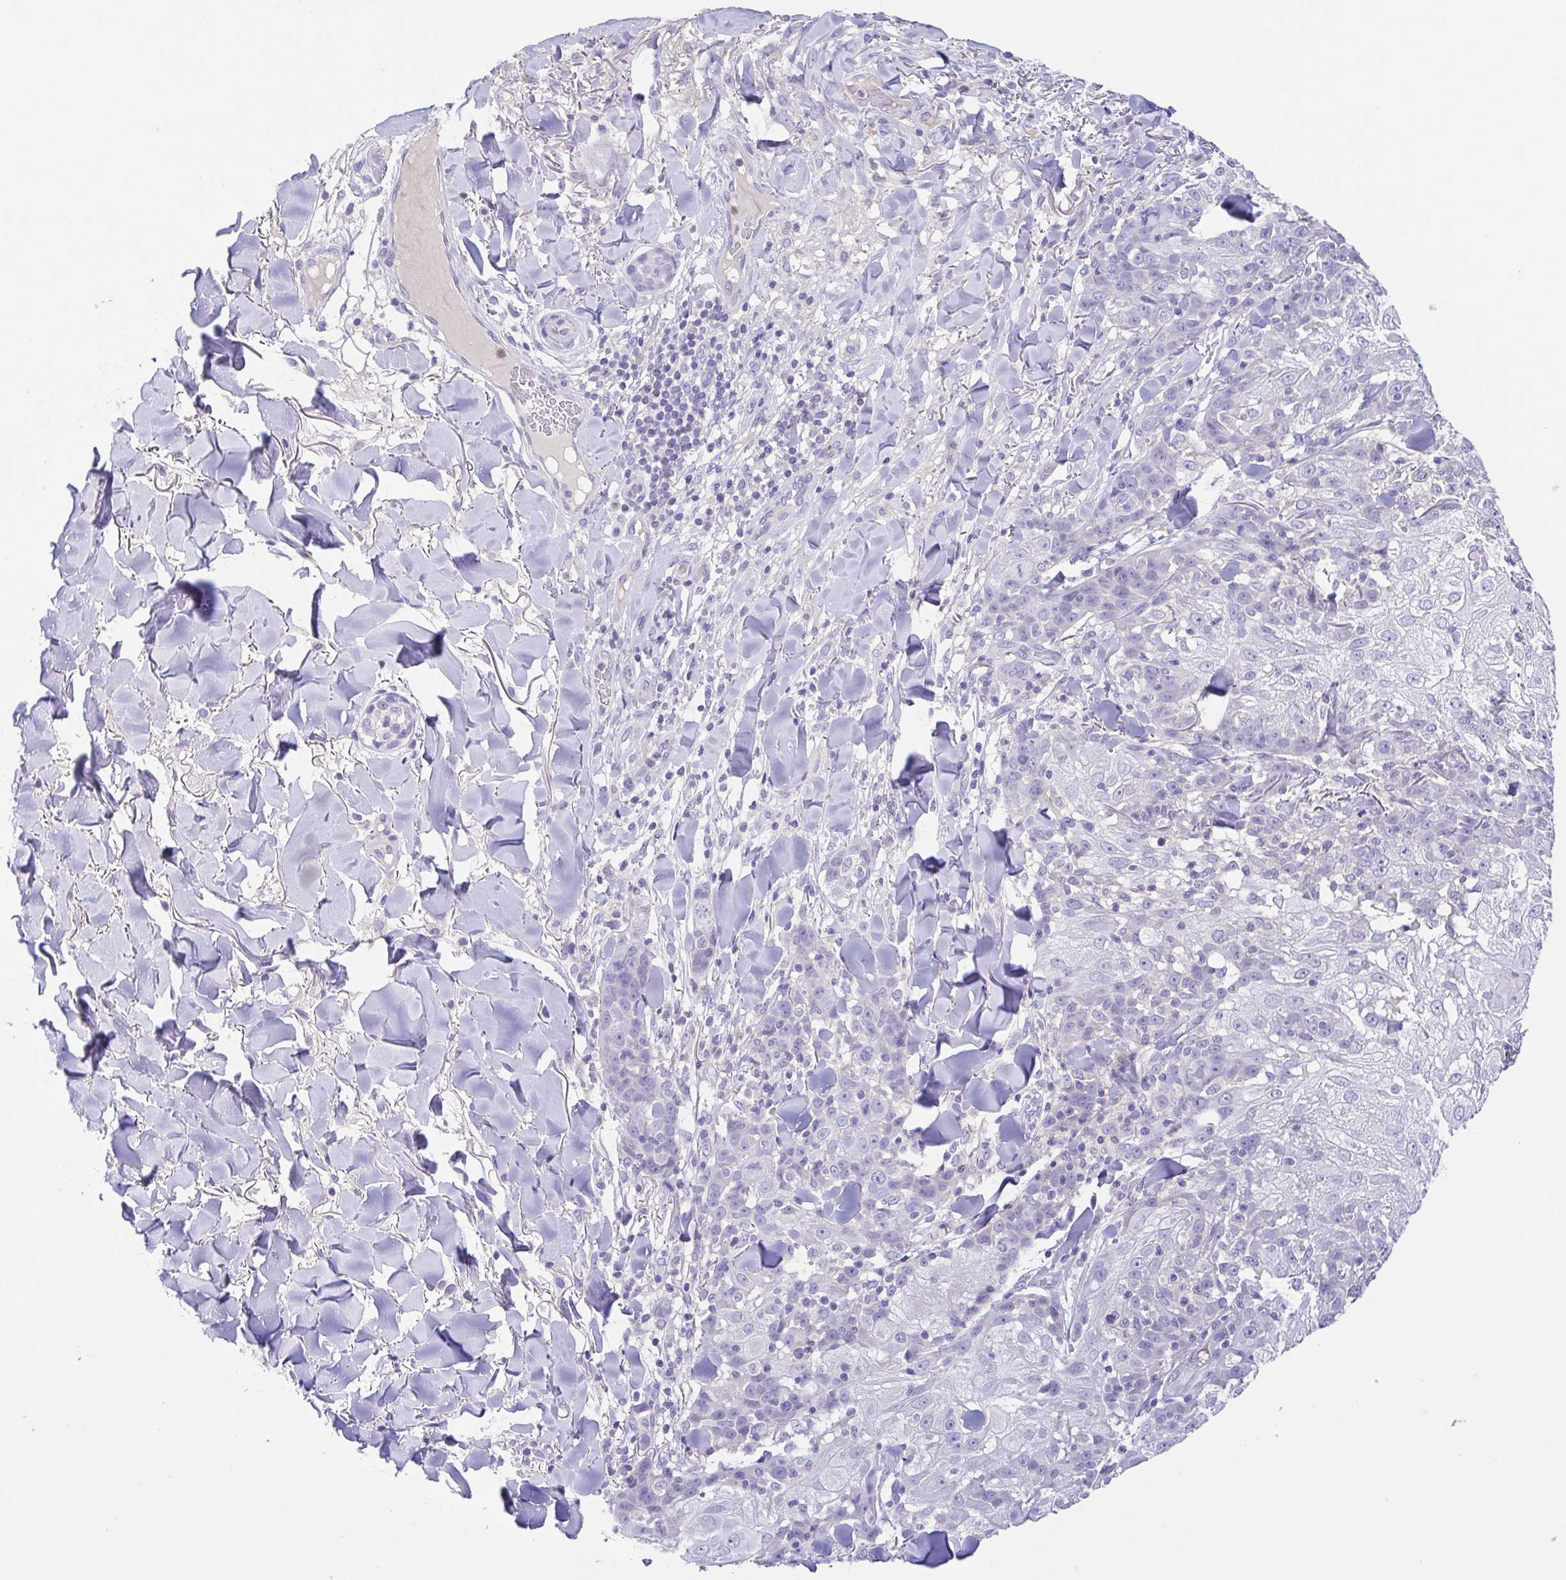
{"staining": {"intensity": "negative", "quantity": "none", "location": "none"}, "tissue": "skin cancer", "cell_type": "Tumor cells", "image_type": "cancer", "snomed": [{"axis": "morphology", "description": "Normal tissue, NOS"}, {"axis": "morphology", "description": "Squamous cell carcinoma, NOS"}, {"axis": "topography", "description": "Skin"}], "caption": "There is no significant staining in tumor cells of skin squamous cell carcinoma. (DAB immunohistochemistry (IHC), high magnification).", "gene": "ARPP21", "patient": {"sex": "female", "age": 83}}